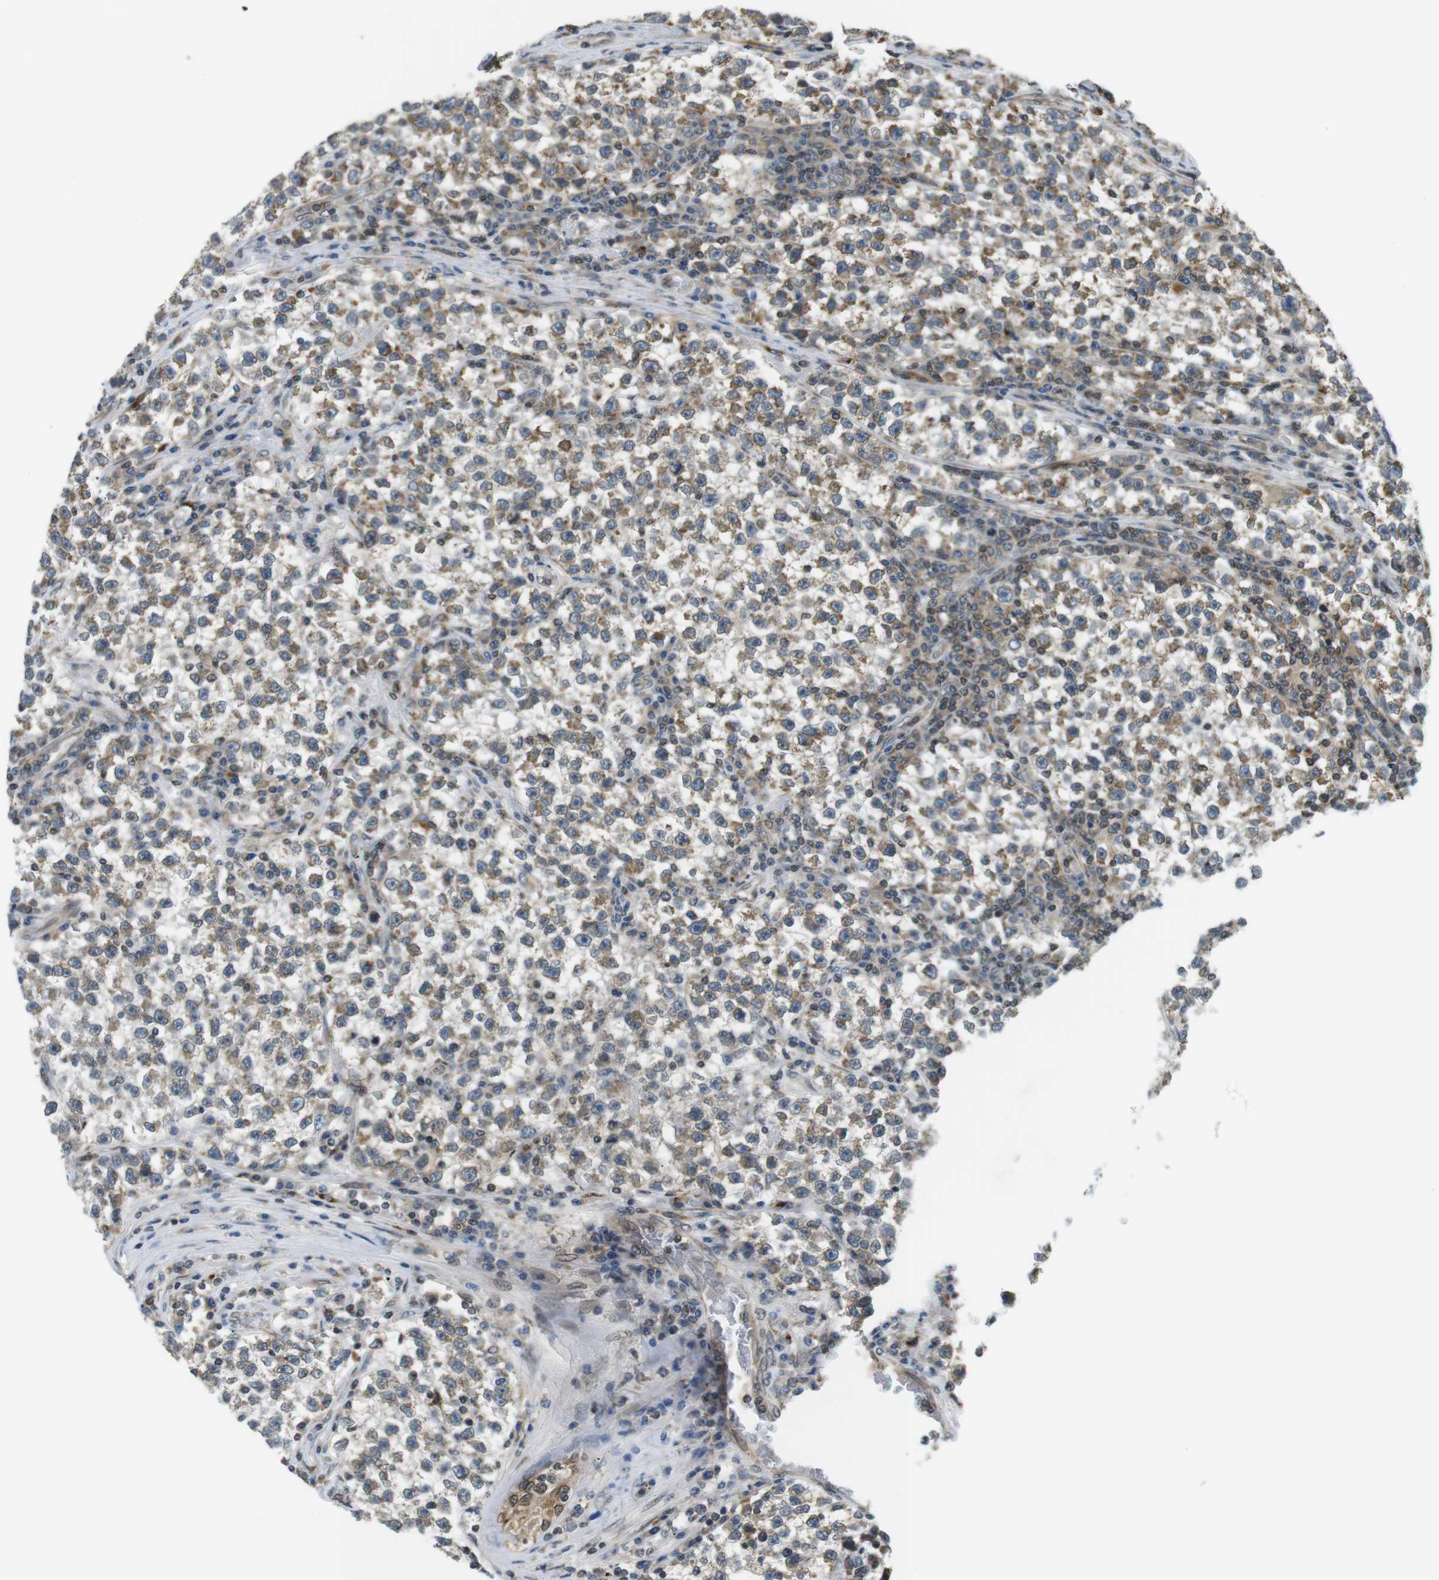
{"staining": {"intensity": "moderate", "quantity": "25%-75%", "location": "cytoplasmic/membranous"}, "tissue": "testis cancer", "cell_type": "Tumor cells", "image_type": "cancer", "snomed": [{"axis": "morphology", "description": "Seminoma, NOS"}, {"axis": "topography", "description": "Testis"}], "caption": "Protein expression analysis of testis cancer (seminoma) shows moderate cytoplasmic/membranous staining in approximately 25%-75% of tumor cells. (Stains: DAB in brown, nuclei in blue, Microscopy: brightfield microscopy at high magnification).", "gene": "TMX4", "patient": {"sex": "male", "age": 22}}